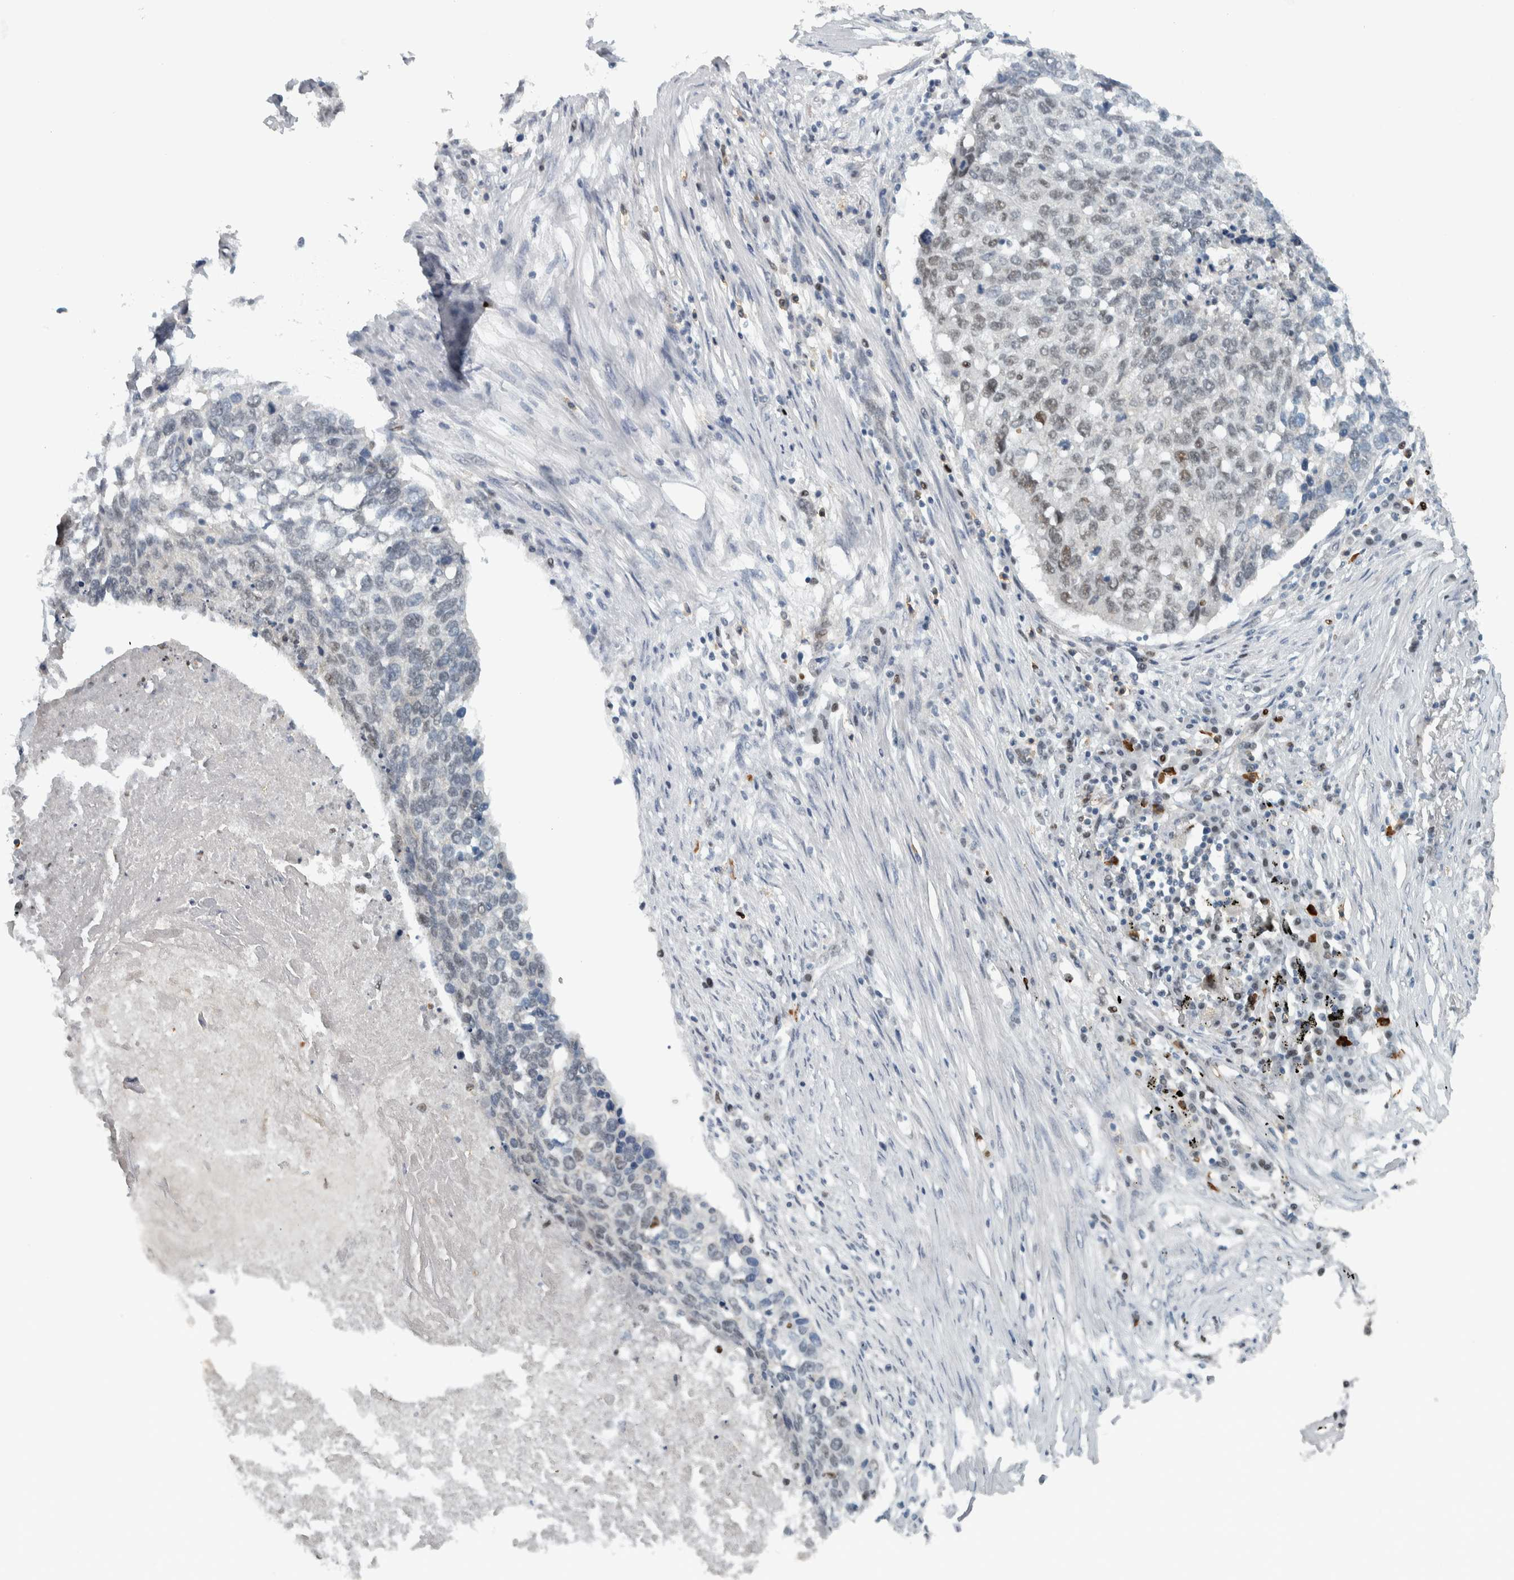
{"staining": {"intensity": "weak", "quantity": "<25%", "location": "nuclear"}, "tissue": "lung cancer", "cell_type": "Tumor cells", "image_type": "cancer", "snomed": [{"axis": "morphology", "description": "Squamous cell carcinoma, NOS"}, {"axis": "topography", "description": "Lung"}], "caption": "This is an IHC photomicrograph of squamous cell carcinoma (lung). There is no staining in tumor cells.", "gene": "ADPRM", "patient": {"sex": "female", "age": 63}}